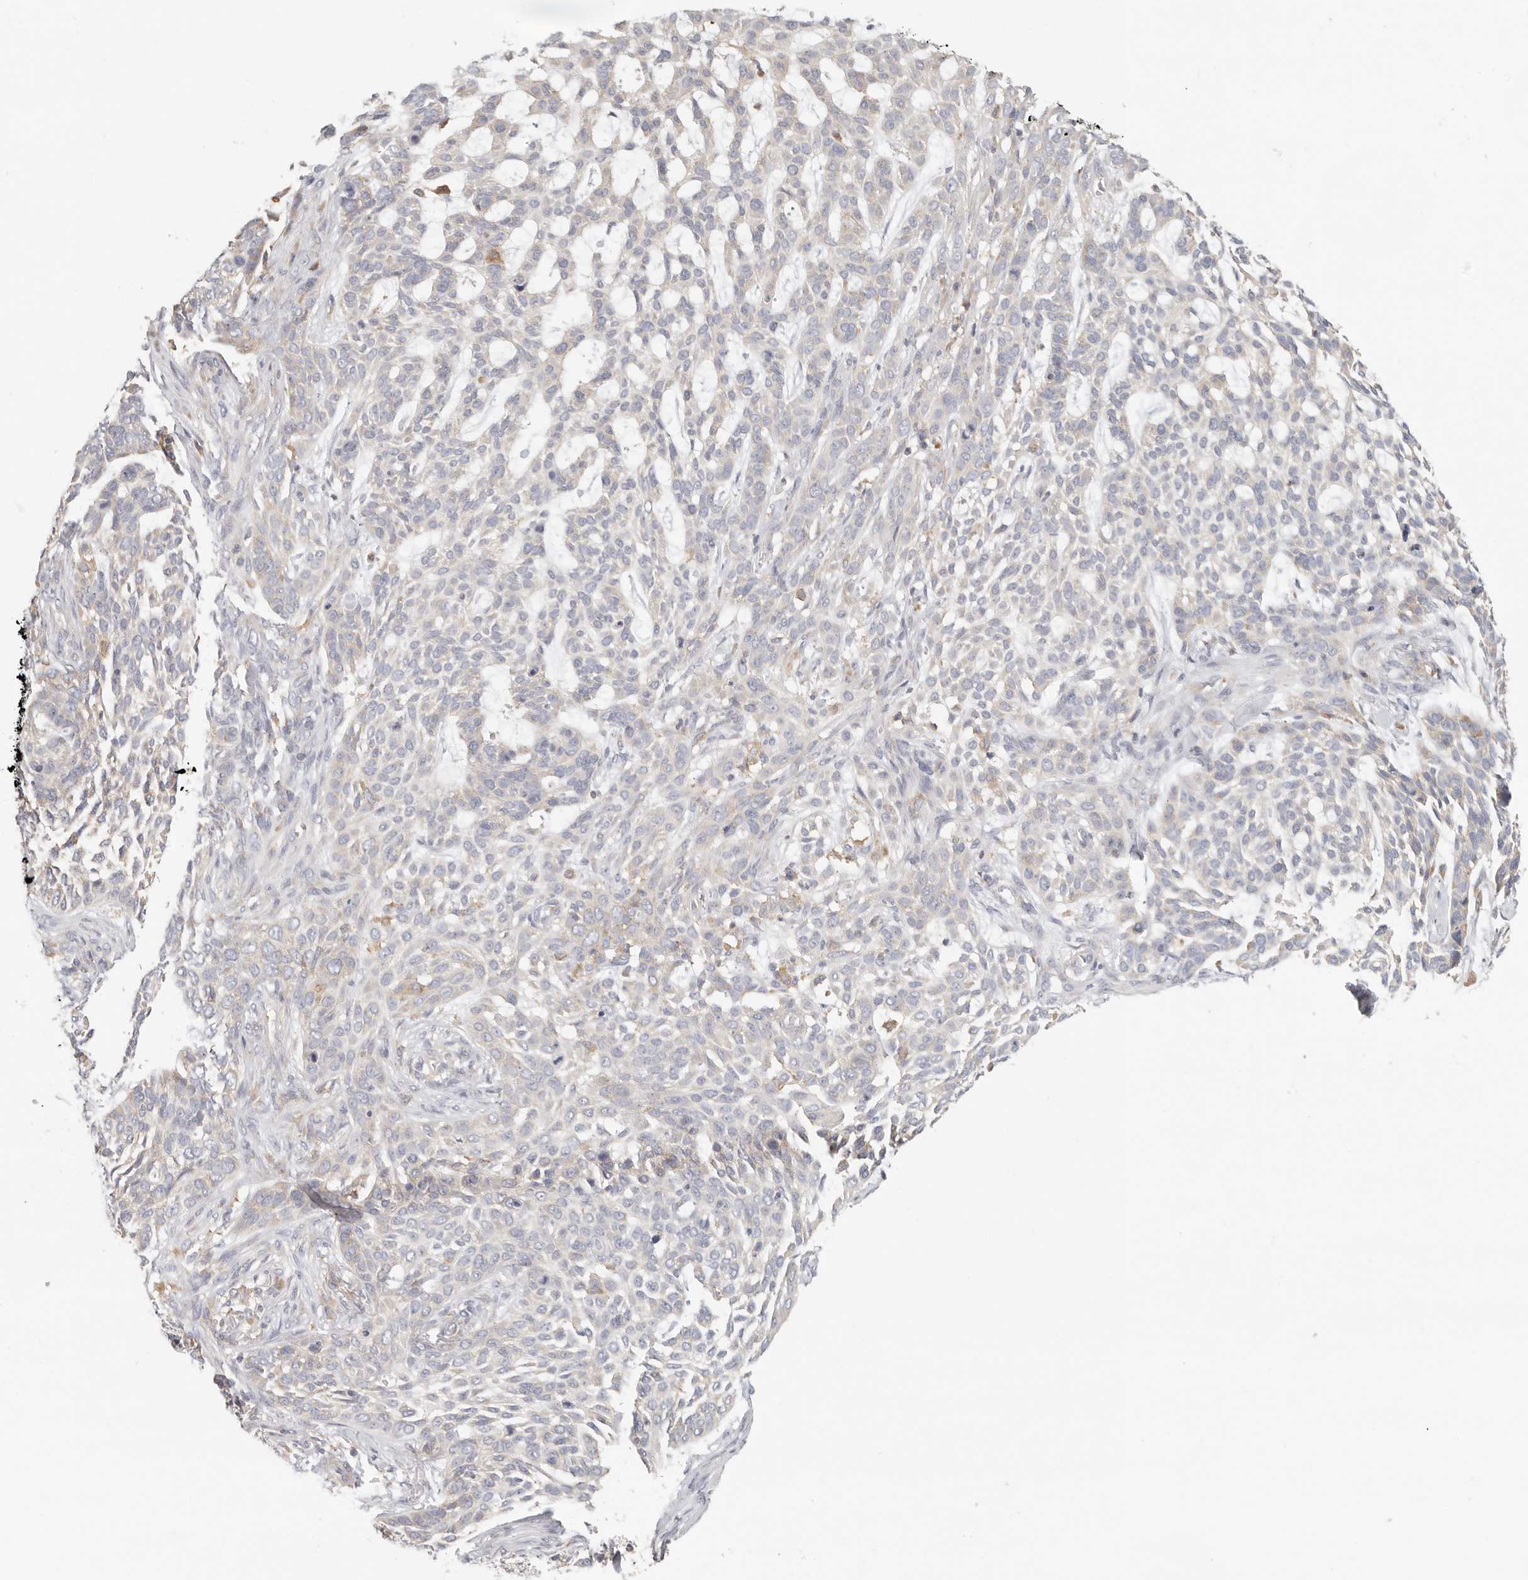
{"staining": {"intensity": "negative", "quantity": "none", "location": "none"}, "tissue": "skin cancer", "cell_type": "Tumor cells", "image_type": "cancer", "snomed": [{"axis": "morphology", "description": "Basal cell carcinoma"}, {"axis": "topography", "description": "Skin"}], "caption": "Micrograph shows no significant protein positivity in tumor cells of skin cancer.", "gene": "ANXA9", "patient": {"sex": "female", "age": 64}}